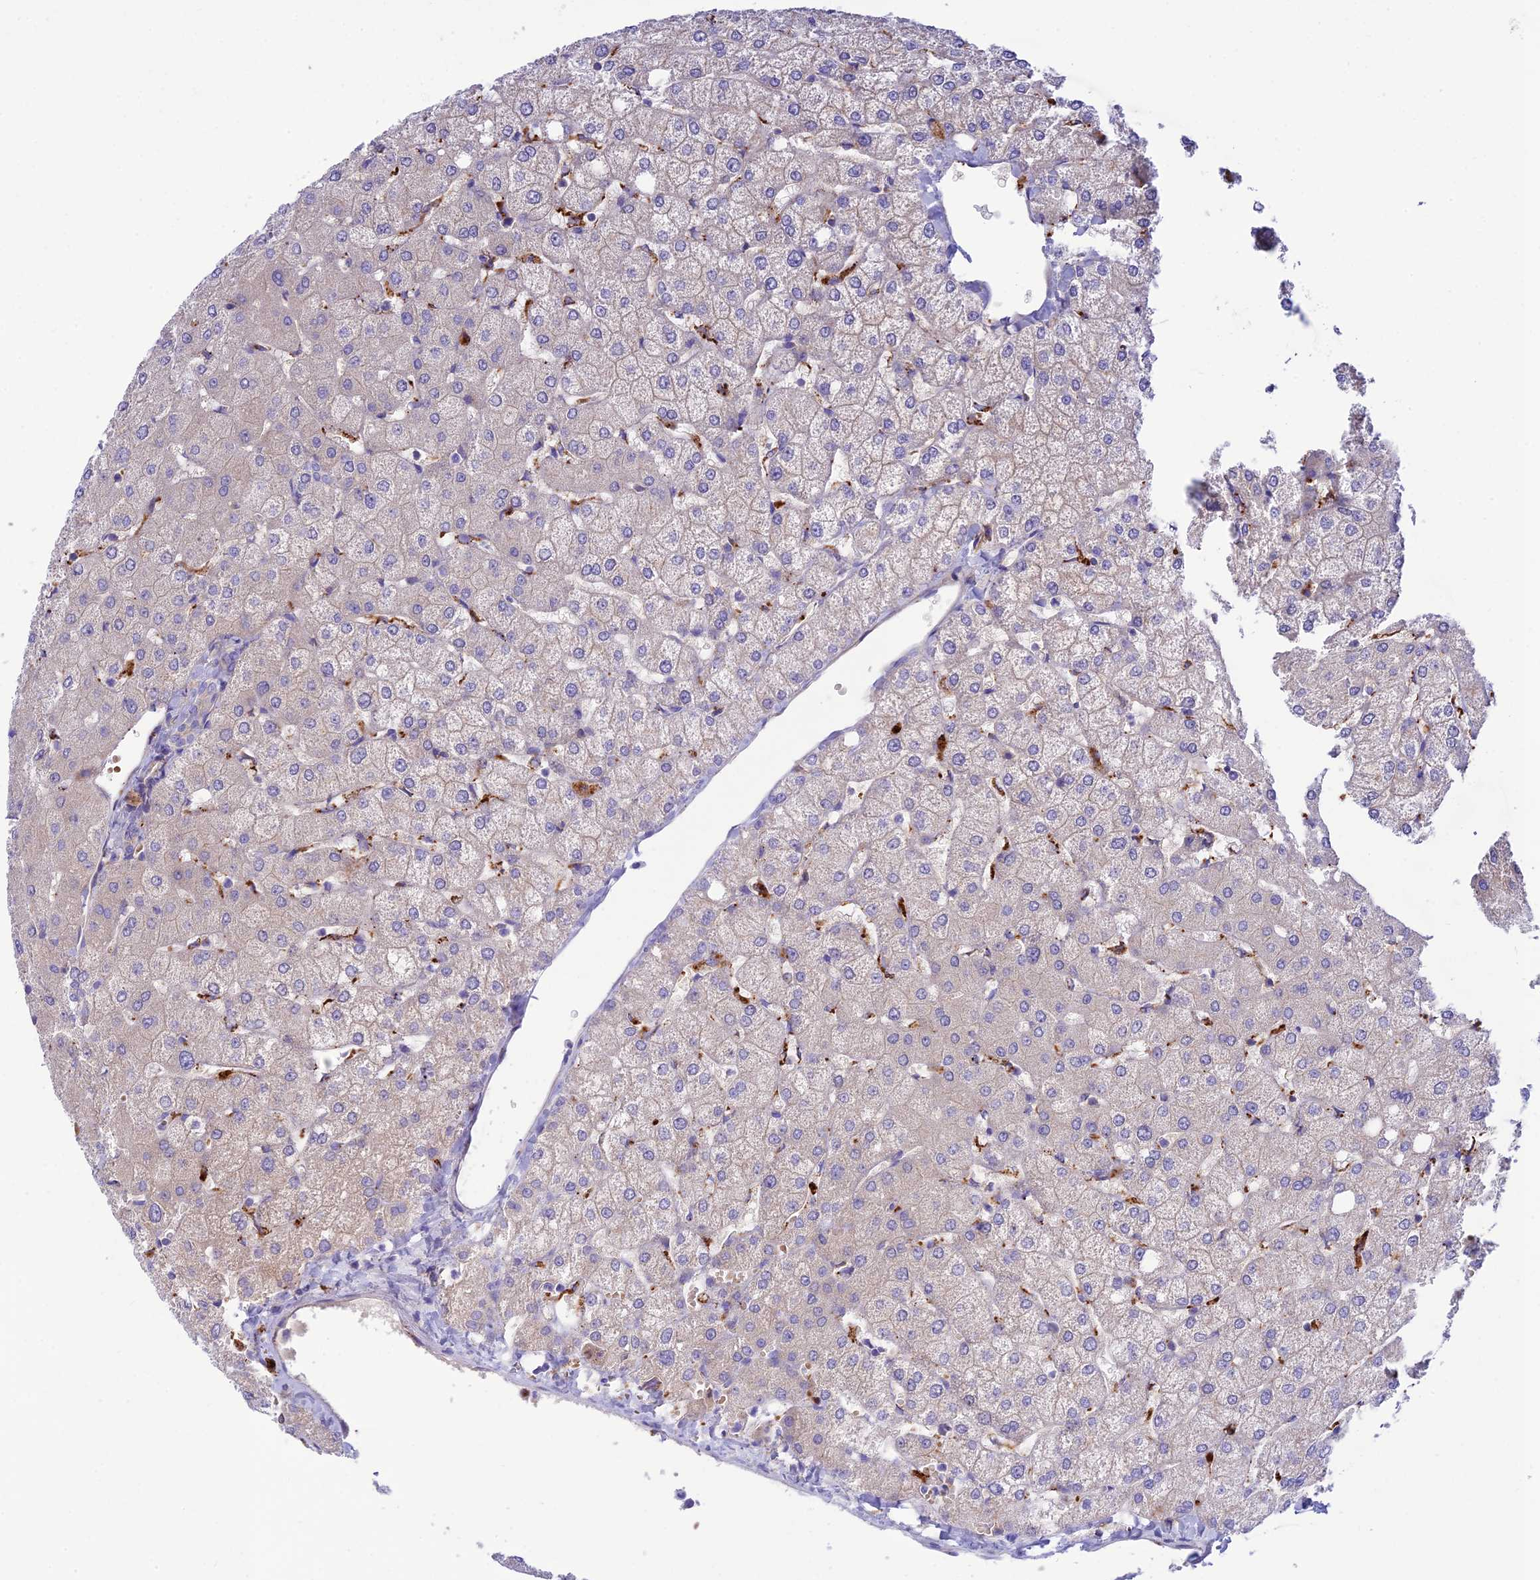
{"staining": {"intensity": "negative", "quantity": "none", "location": "none"}, "tissue": "liver", "cell_type": "Cholangiocytes", "image_type": "normal", "snomed": [{"axis": "morphology", "description": "Normal tissue, NOS"}, {"axis": "topography", "description": "Liver"}], "caption": "The micrograph displays no significant positivity in cholangiocytes of liver.", "gene": "CCDC157", "patient": {"sex": "female", "age": 54}}